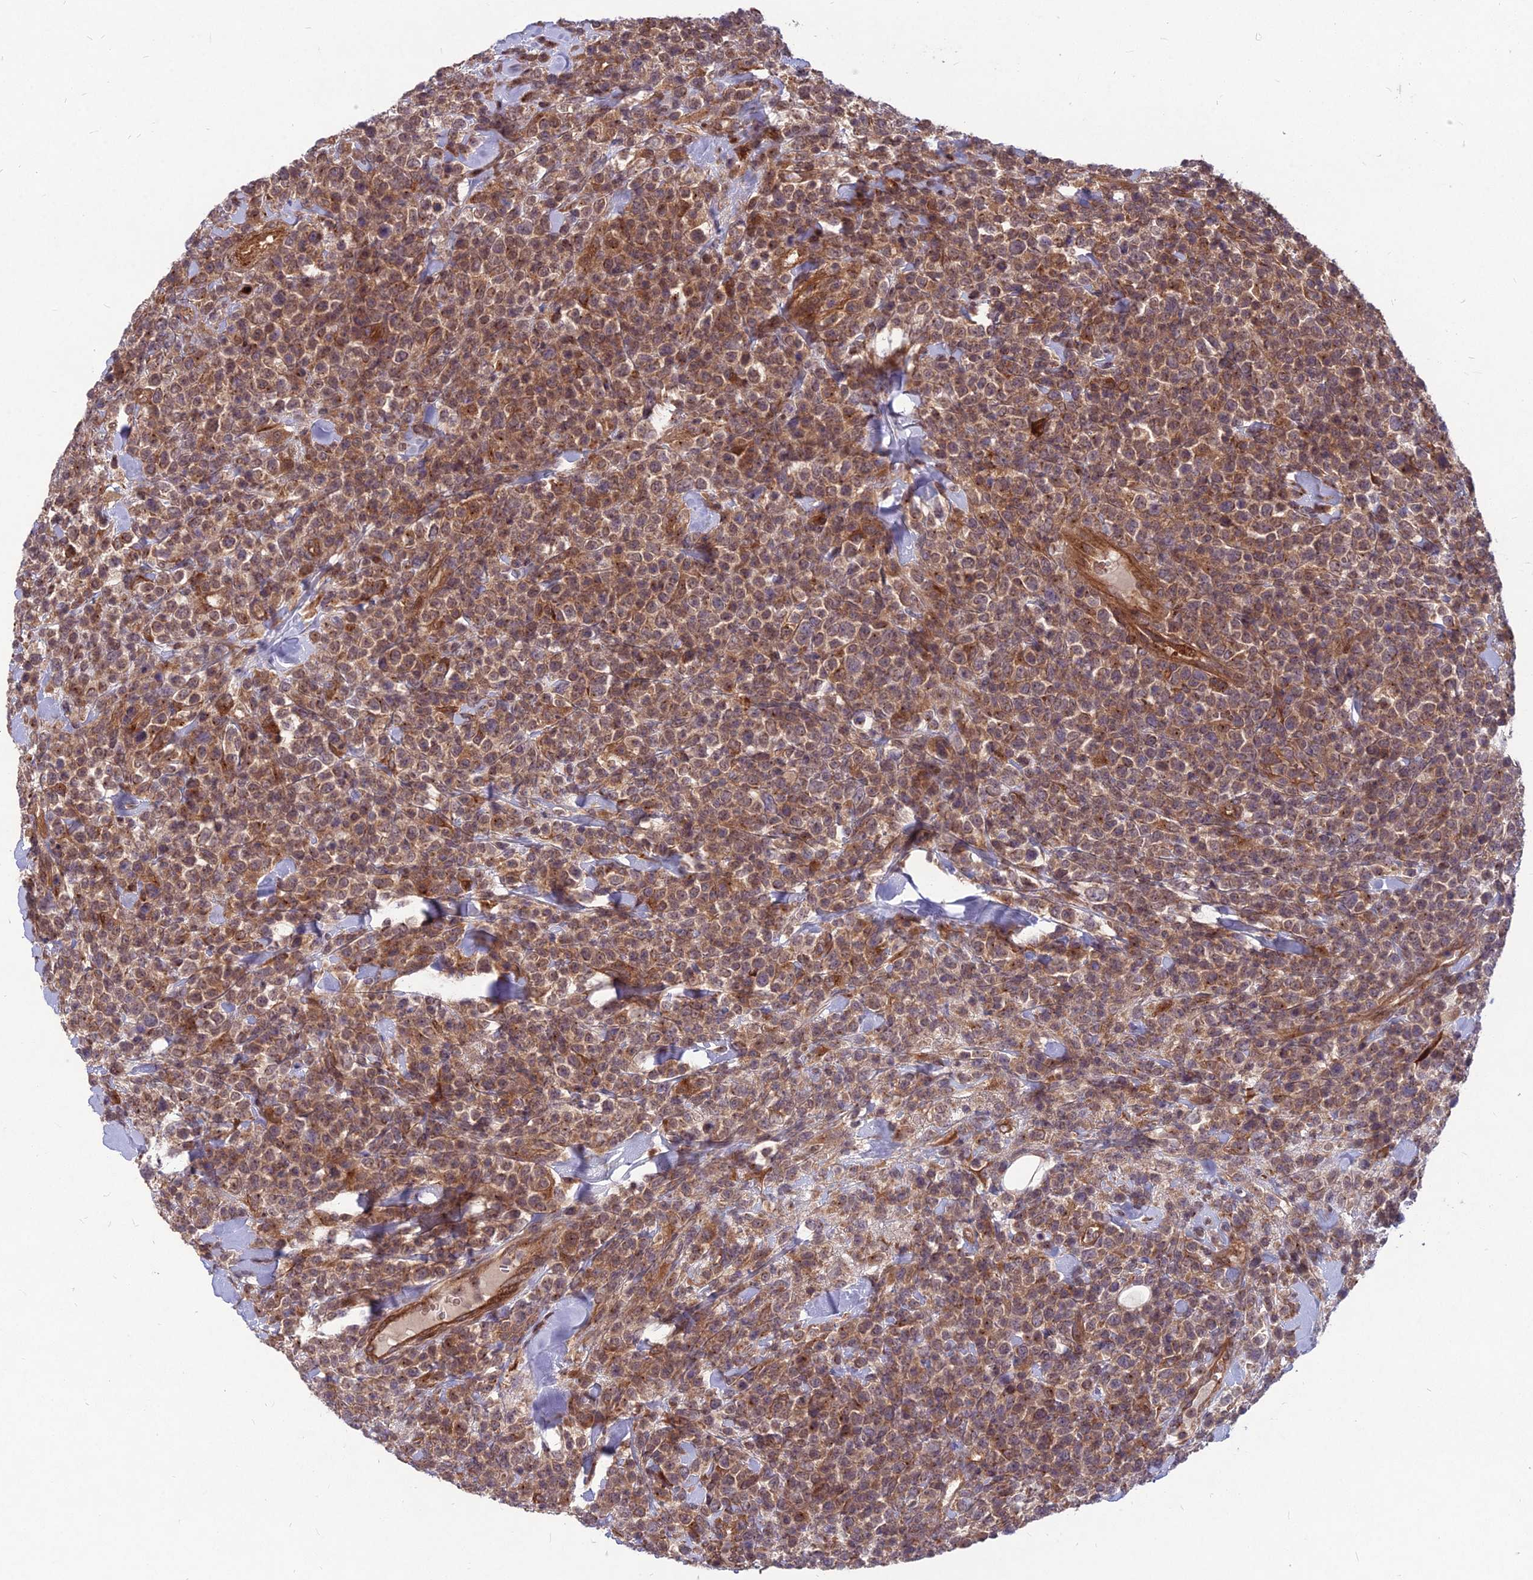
{"staining": {"intensity": "moderate", "quantity": "25%-75%", "location": "cytoplasmic/membranous"}, "tissue": "lymphoma", "cell_type": "Tumor cells", "image_type": "cancer", "snomed": [{"axis": "morphology", "description": "Malignant lymphoma, non-Hodgkin's type, High grade"}, {"axis": "topography", "description": "Colon"}], "caption": "Immunohistochemistry (DAB) staining of lymphoma exhibits moderate cytoplasmic/membranous protein staining in approximately 25%-75% of tumor cells.", "gene": "MFSD8", "patient": {"sex": "female", "age": 53}}